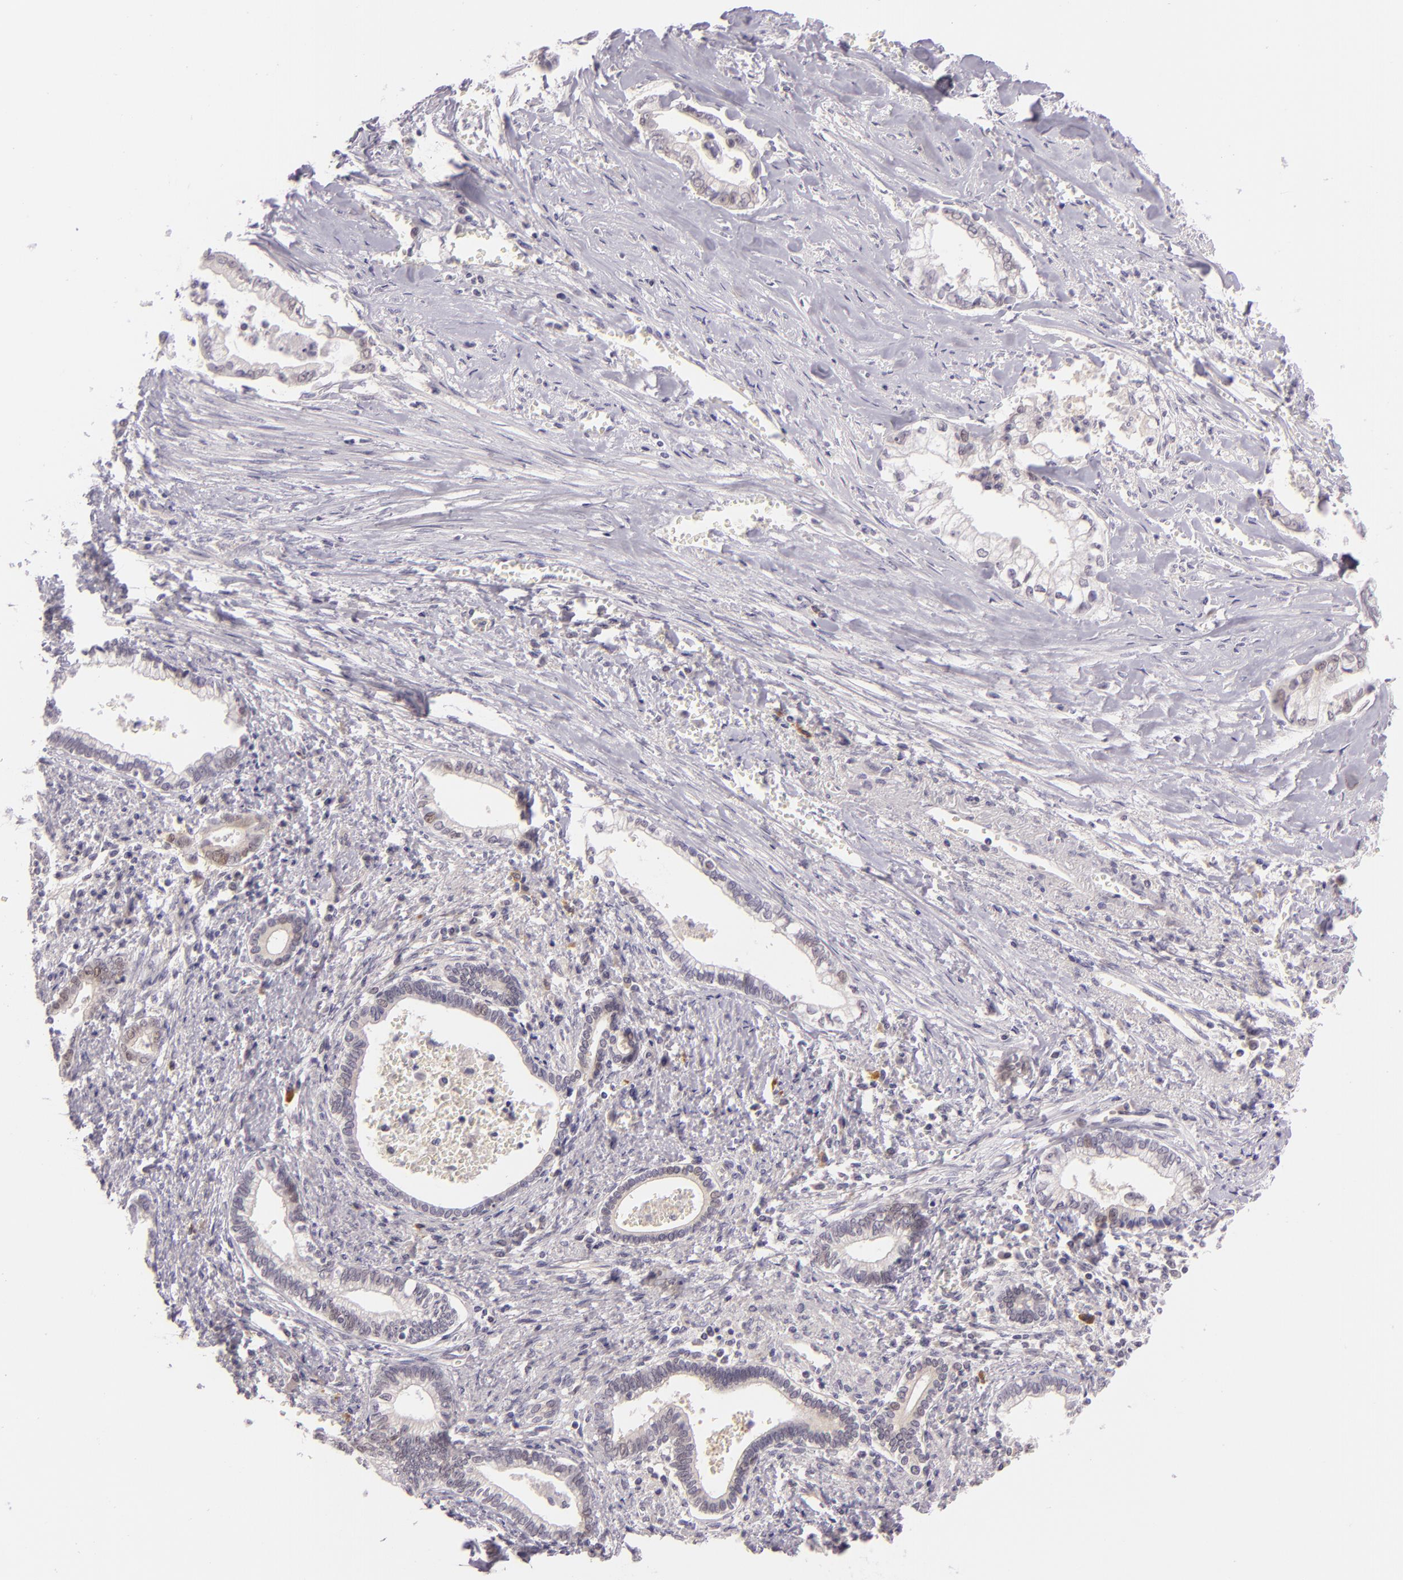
{"staining": {"intensity": "negative", "quantity": "none", "location": "none"}, "tissue": "liver cancer", "cell_type": "Tumor cells", "image_type": "cancer", "snomed": [{"axis": "morphology", "description": "Cholangiocarcinoma"}, {"axis": "topography", "description": "Liver"}], "caption": "This is an immunohistochemistry (IHC) photomicrograph of liver cancer (cholangiocarcinoma). There is no staining in tumor cells.", "gene": "CSE1L", "patient": {"sex": "male", "age": 57}}